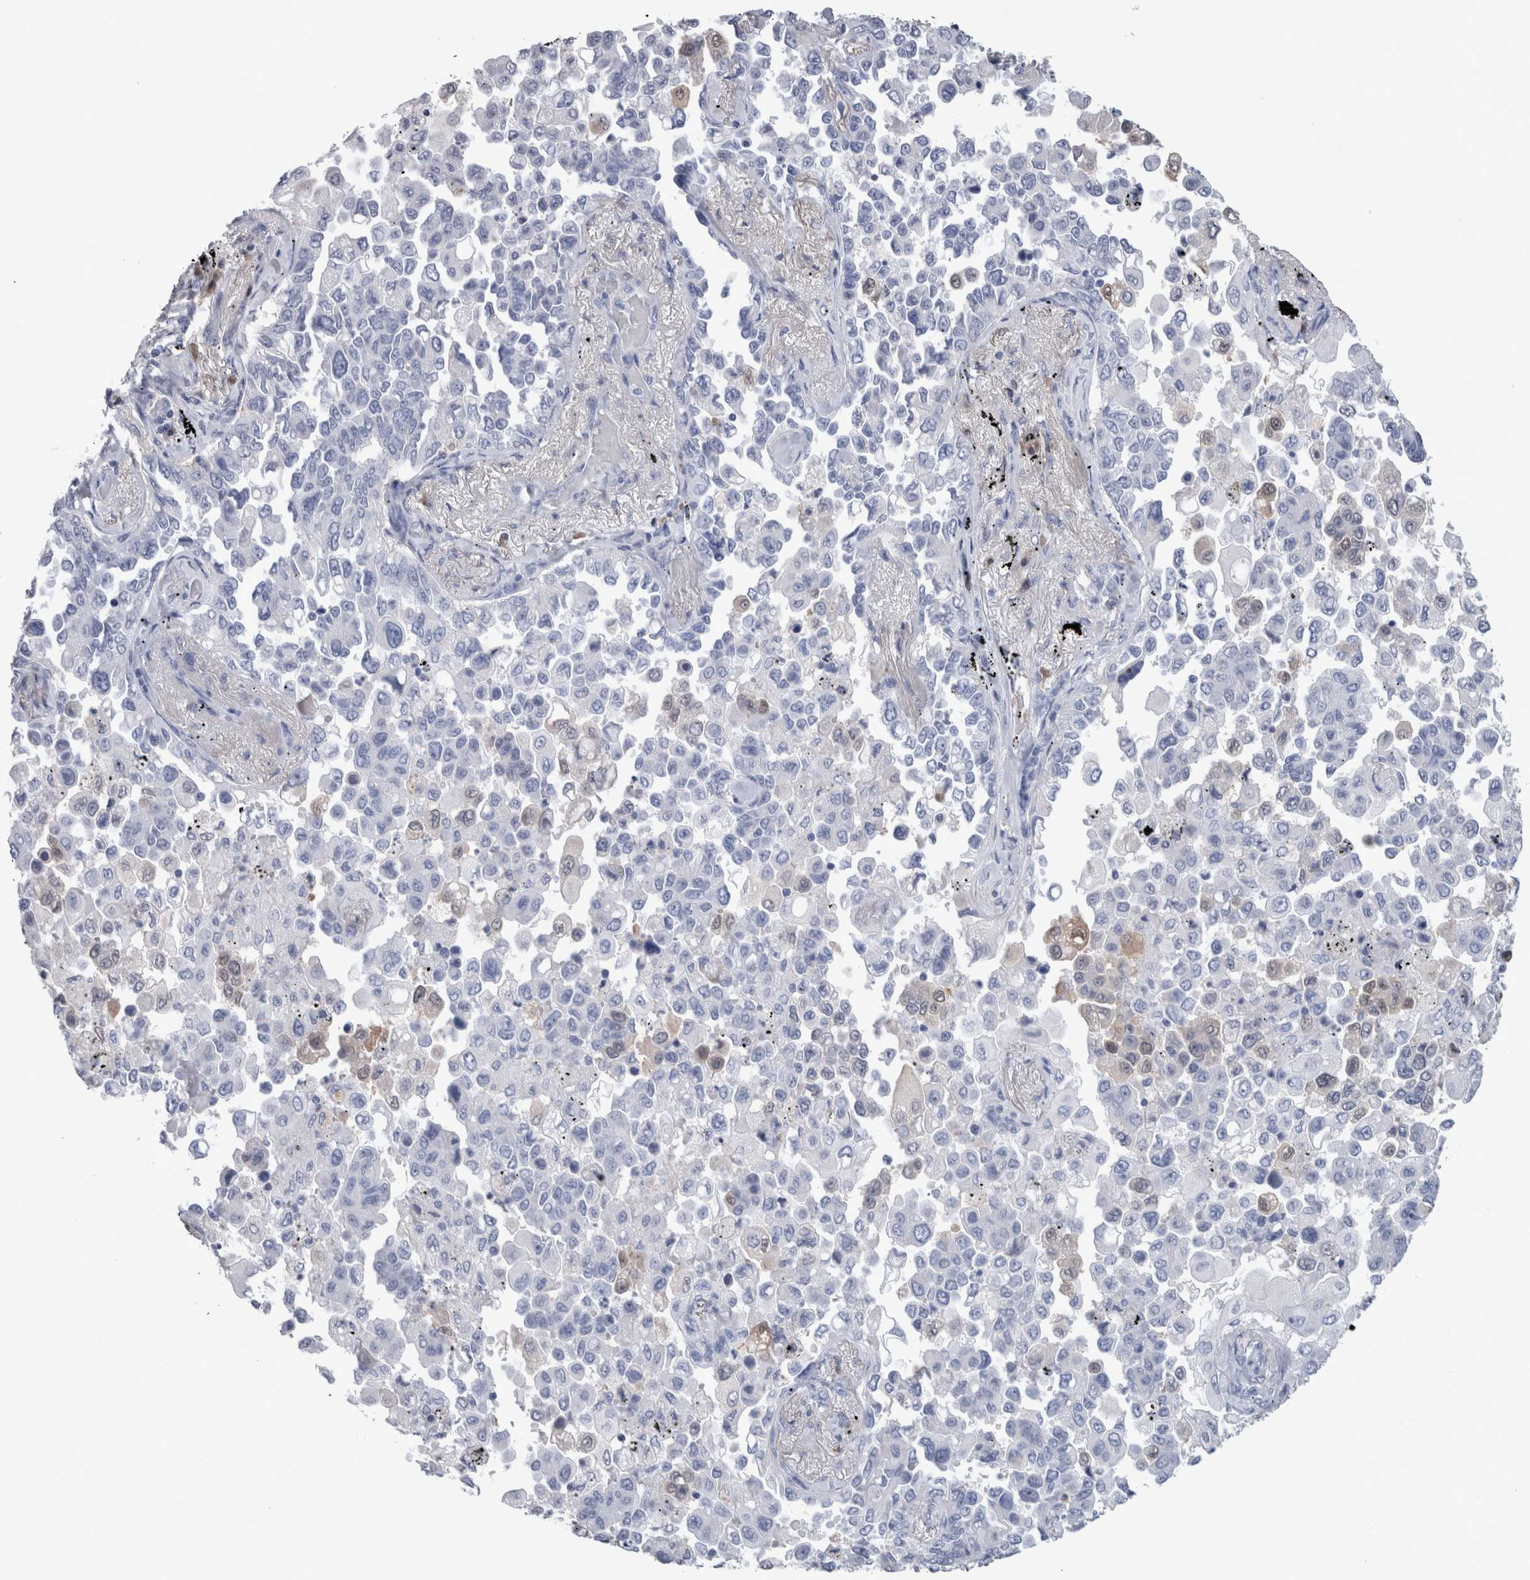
{"staining": {"intensity": "negative", "quantity": "none", "location": "none"}, "tissue": "lung cancer", "cell_type": "Tumor cells", "image_type": "cancer", "snomed": [{"axis": "morphology", "description": "Adenocarcinoma, NOS"}, {"axis": "topography", "description": "Lung"}], "caption": "An image of lung cancer stained for a protein demonstrates no brown staining in tumor cells.", "gene": "CA8", "patient": {"sex": "female", "age": 67}}